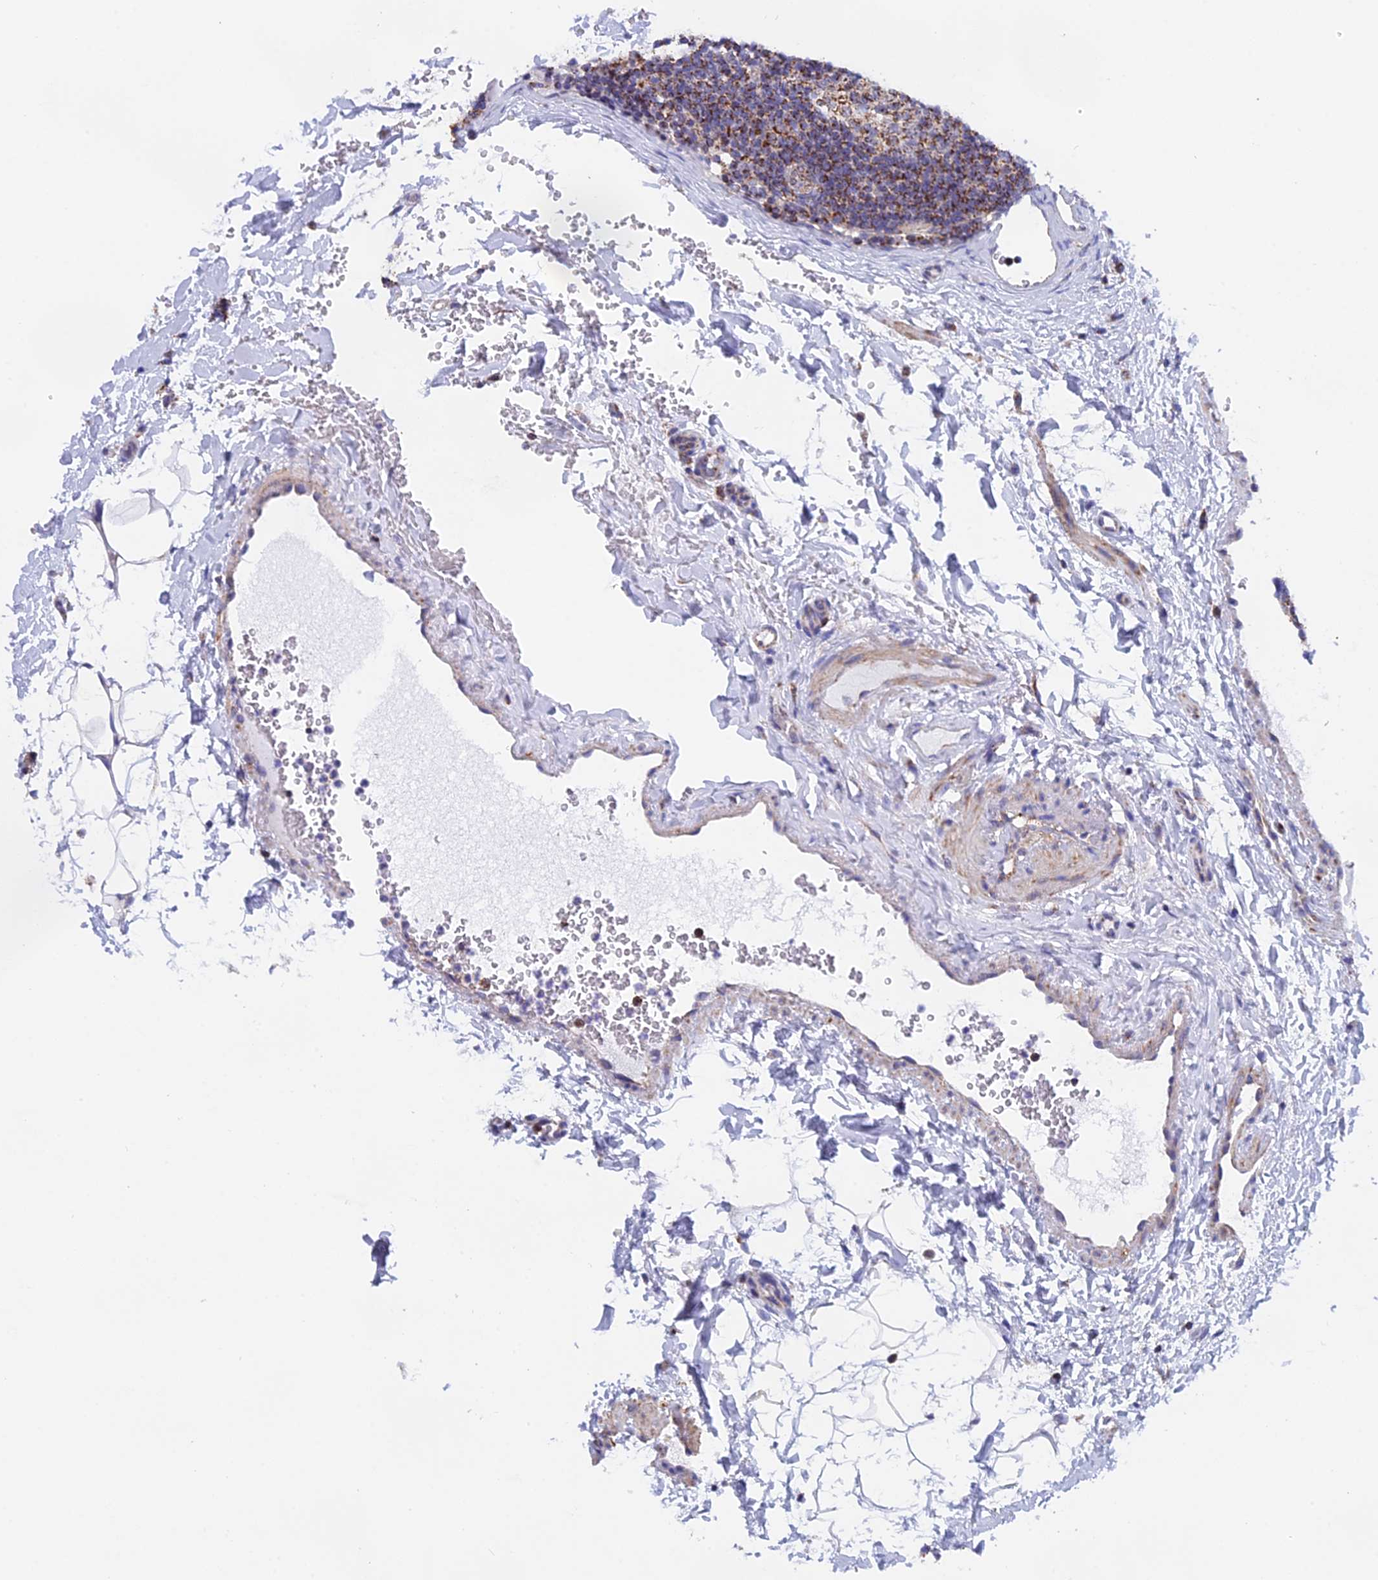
{"staining": {"intensity": "moderate", "quantity": ">75%", "location": "cytoplasmic/membranous"}, "tissue": "lymph node", "cell_type": "Germinal center cells", "image_type": "normal", "snomed": [{"axis": "morphology", "description": "Normal tissue, NOS"}, {"axis": "topography", "description": "Lymph node"}], "caption": "Germinal center cells display moderate cytoplasmic/membranous expression in about >75% of cells in normal lymph node. (IHC, brightfield microscopy, high magnification).", "gene": "CDC16", "patient": {"sex": "female", "age": 22}}